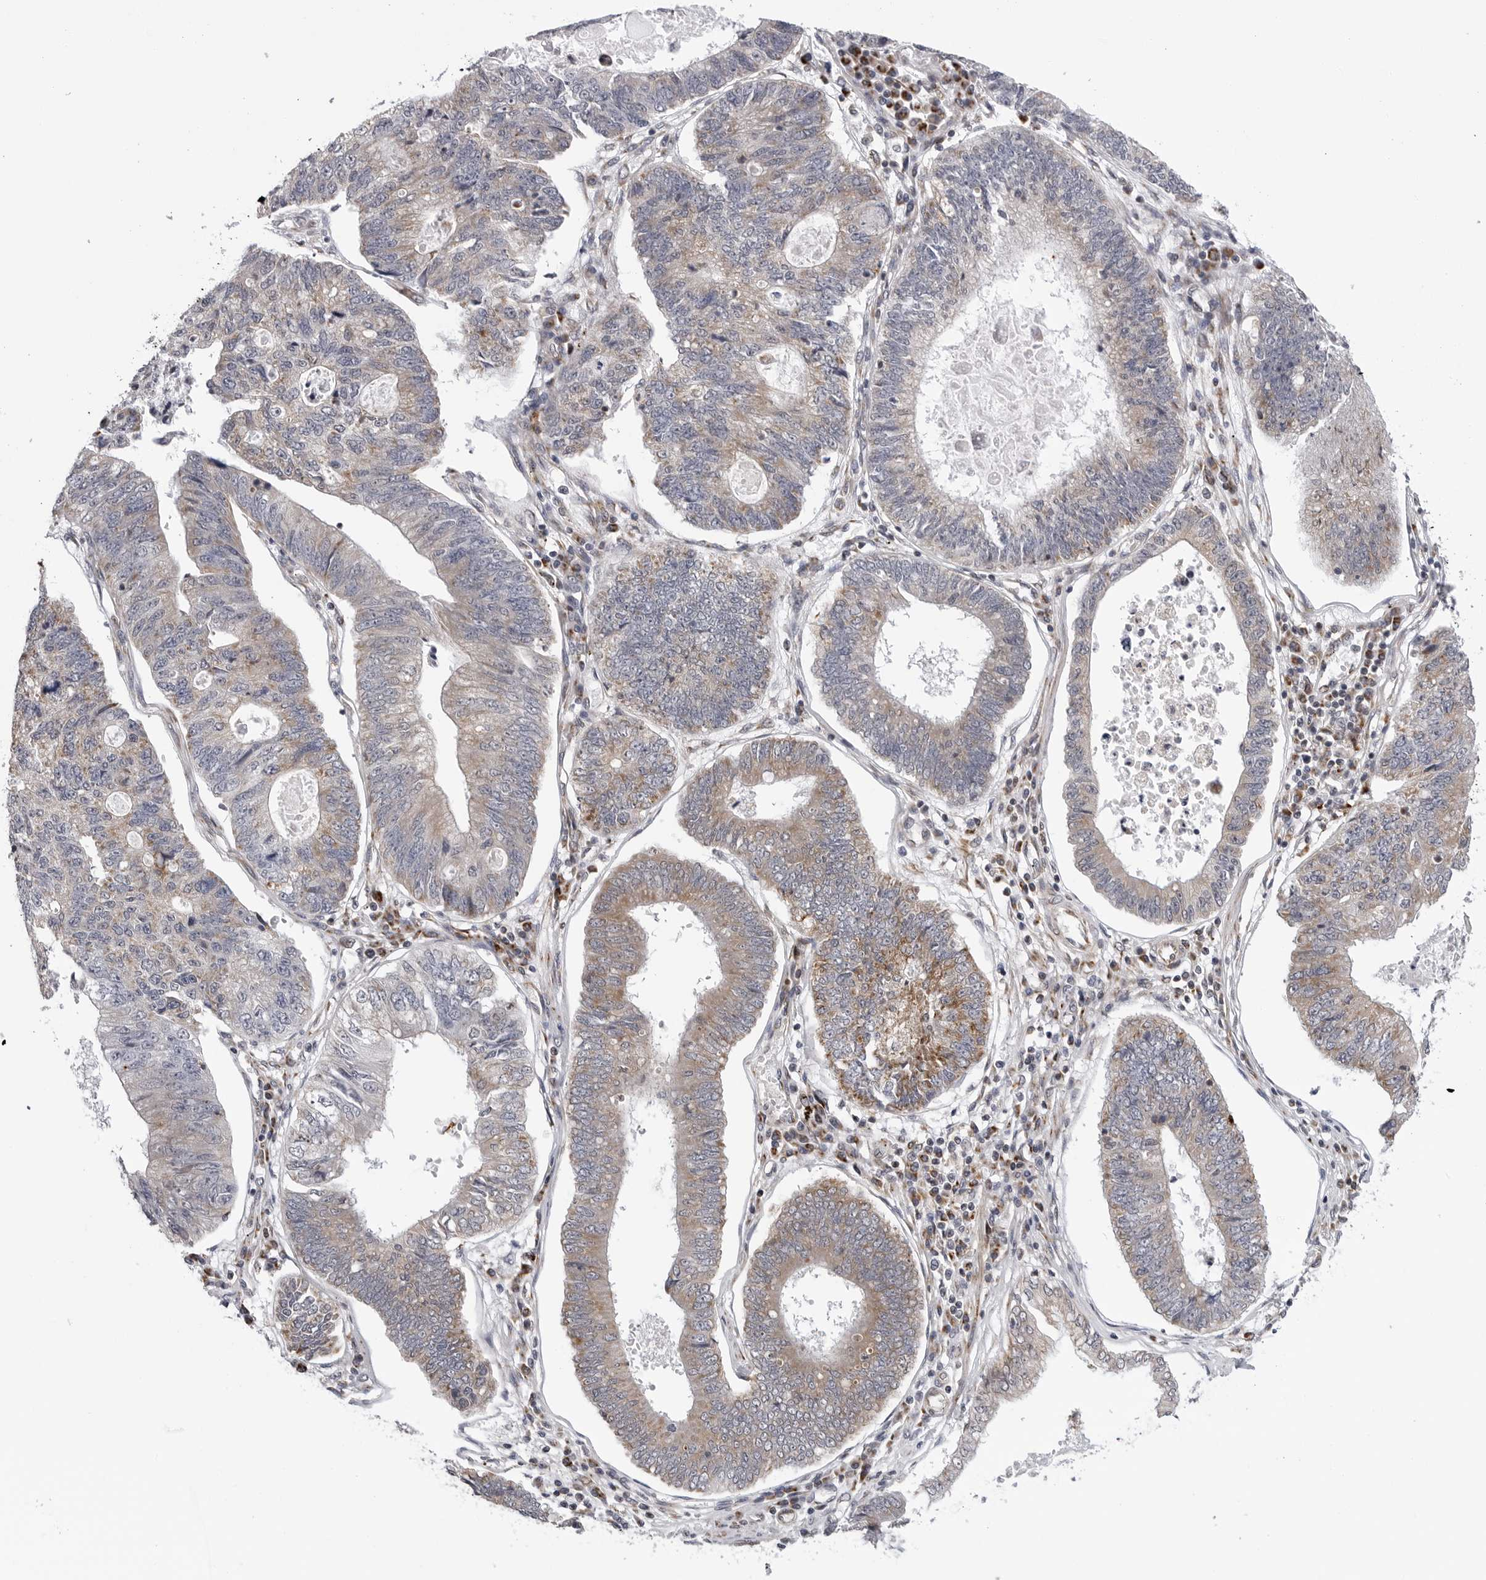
{"staining": {"intensity": "weak", "quantity": "25%-75%", "location": "cytoplasmic/membranous"}, "tissue": "stomach cancer", "cell_type": "Tumor cells", "image_type": "cancer", "snomed": [{"axis": "morphology", "description": "Adenocarcinoma, NOS"}, {"axis": "topography", "description": "Stomach"}], "caption": "Weak cytoplasmic/membranous expression is seen in approximately 25%-75% of tumor cells in adenocarcinoma (stomach). The protein of interest is shown in brown color, while the nuclei are stained blue.", "gene": "CDK20", "patient": {"sex": "male", "age": 59}}